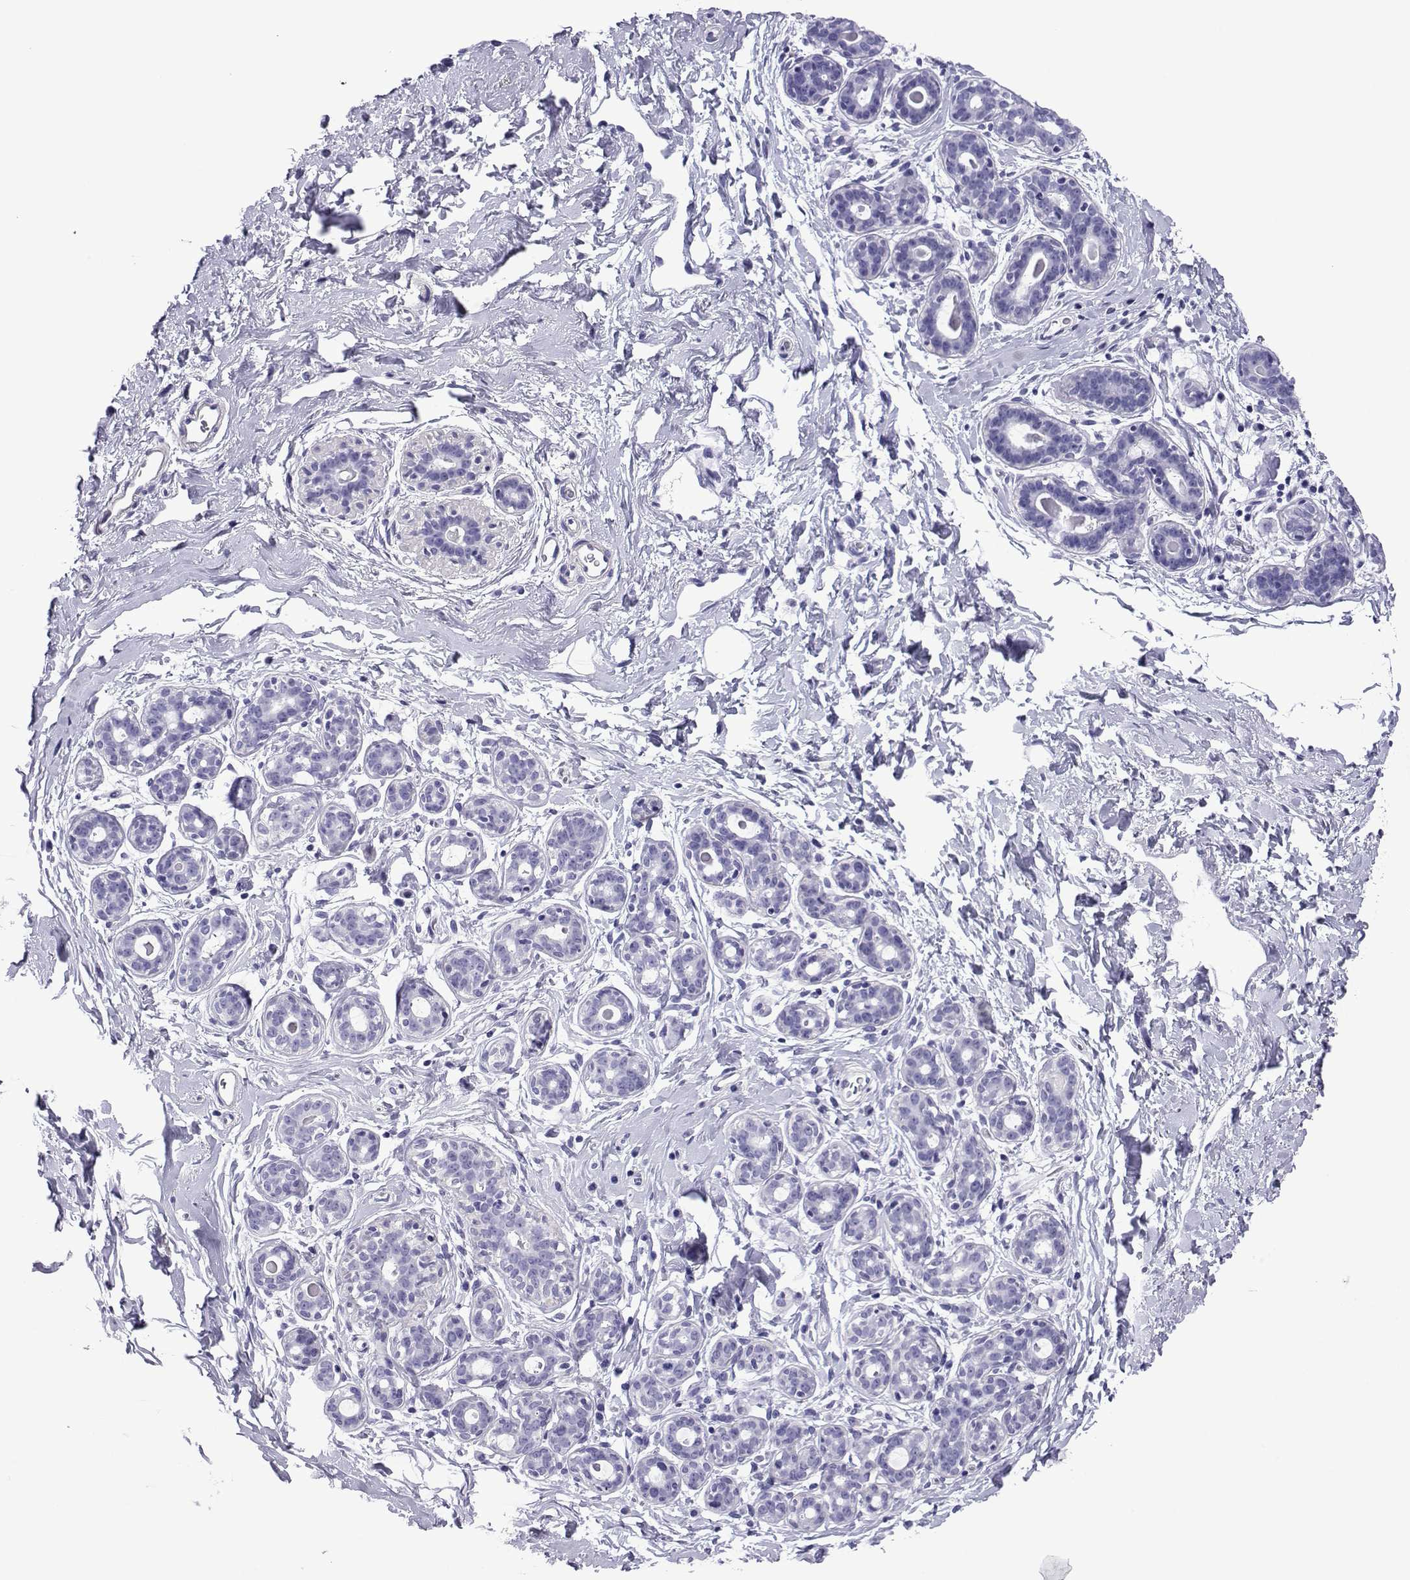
{"staining": {"intensity": "negative", "quantity": "none", "location": "none"}, "tissue": "breast", "cell_type": "Adipocytes", "image_type": "normal", "snomed": [{"axis": "morphology", "description": "Normal tissue, NOS"}, {"axis": "topography", "description": "Breast"}], "caption": "IHC image of normal human breast stained for a protein (brown), which shows no staining in adipocytes.", "gene": "SPANXA1", "patient": {"sex": "female", "age": 43}}